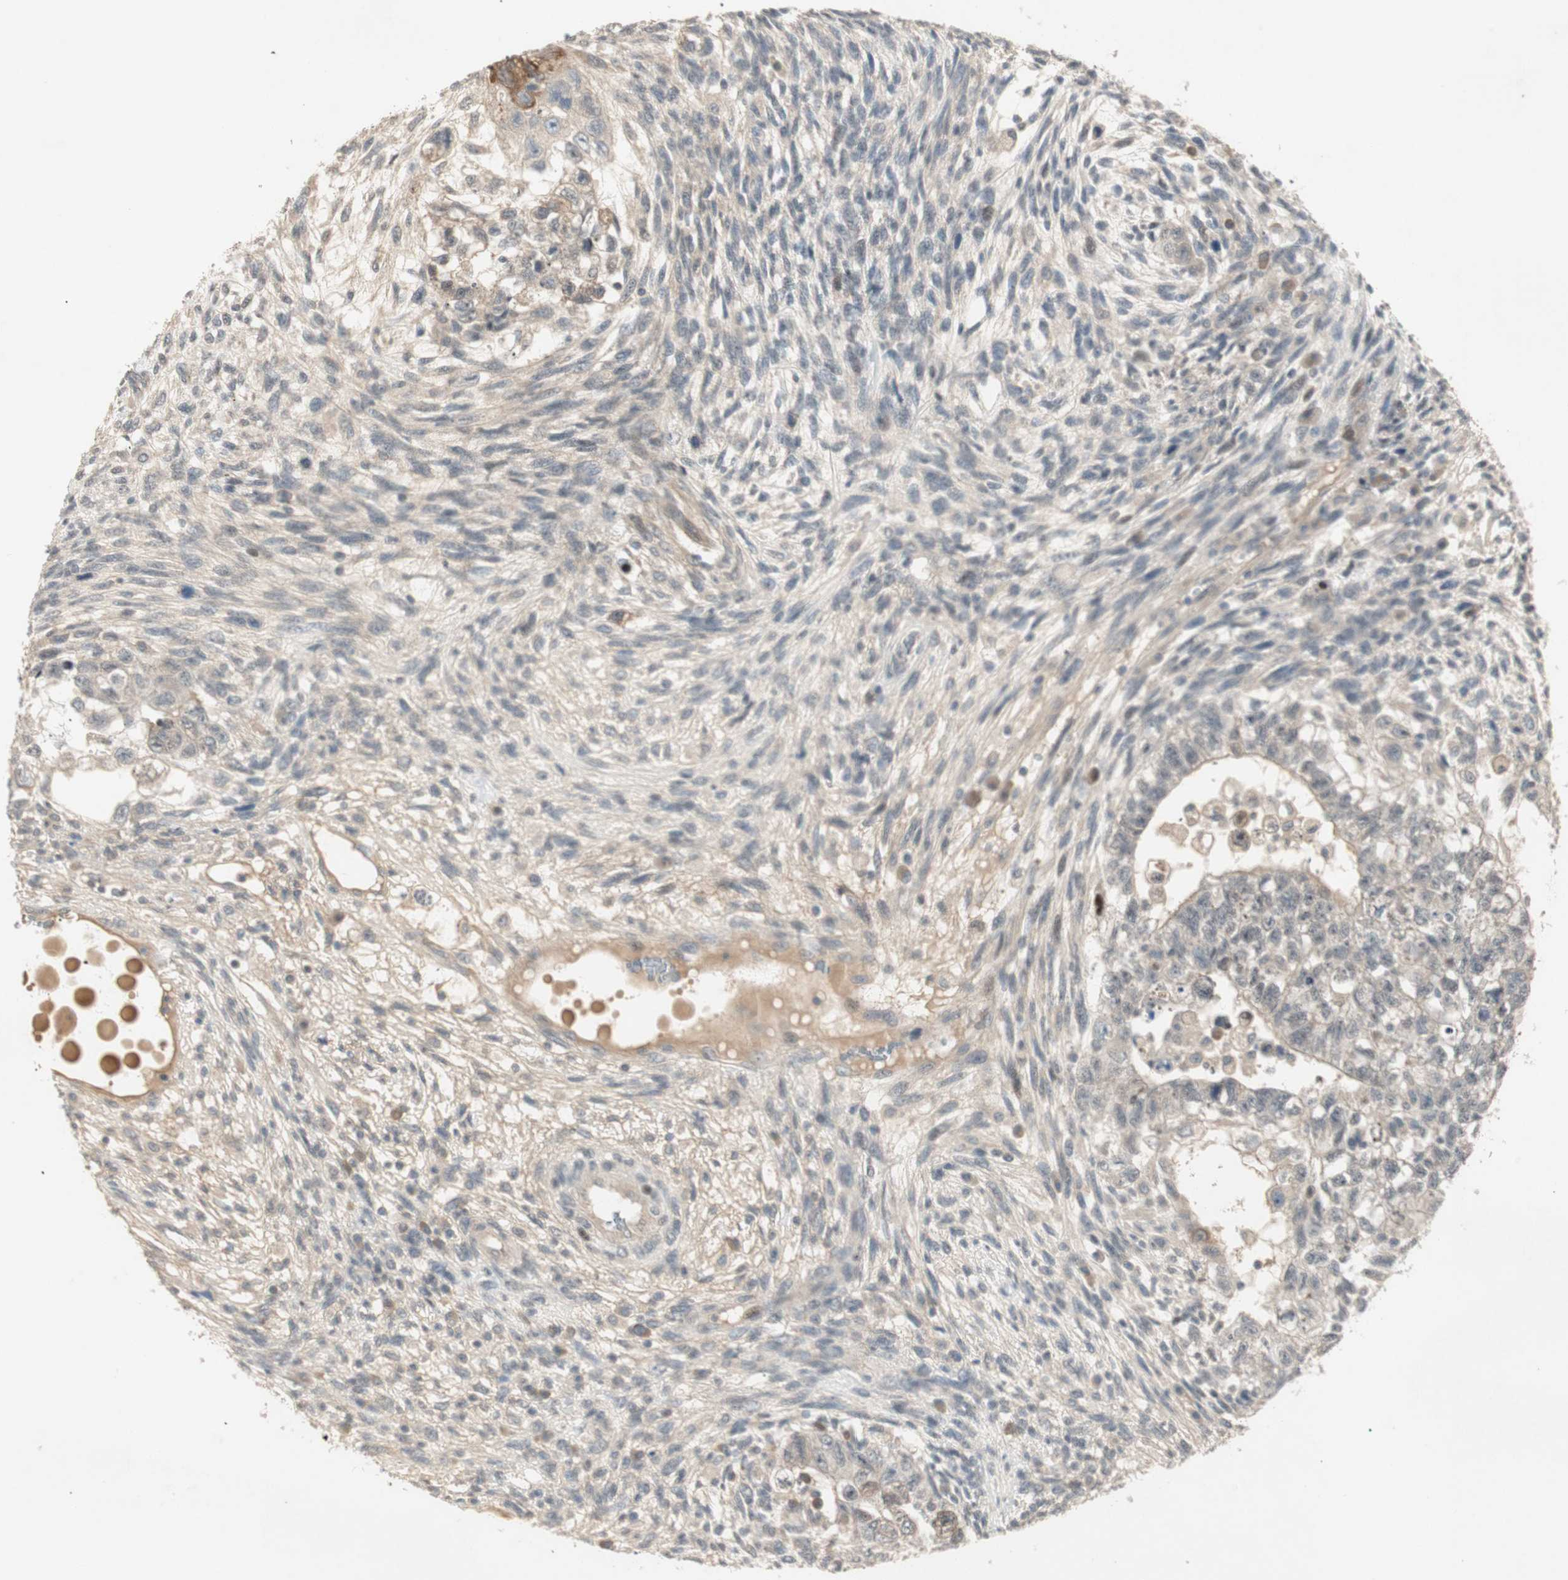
{"staining": {"intensity": "weak", "quantity": ">75%", "location": "cytoplasmic/membranous"}, "tissue": "testis cancer", "cell_type": "Tumor cells", "image_type": "cancer", "snomed": [{"axis": "morphology", "description": "Normal tissue, NOS"}, {"axis": "morphology", "description": "Carcinoma, Embryonal, NOS"}, {"axis": "topography", "description": "Testis"}], "caption": "Protein expression by immunohistochemistry exhibits weak cytoplasmic/membranous expression in approximately >75% of tumor cells in testis embryonal carcinoma. (IHC, brightfield microscopy, high magnification).", "gene": "ACSL5", "patient": {"sex": "male", "age": 36}}